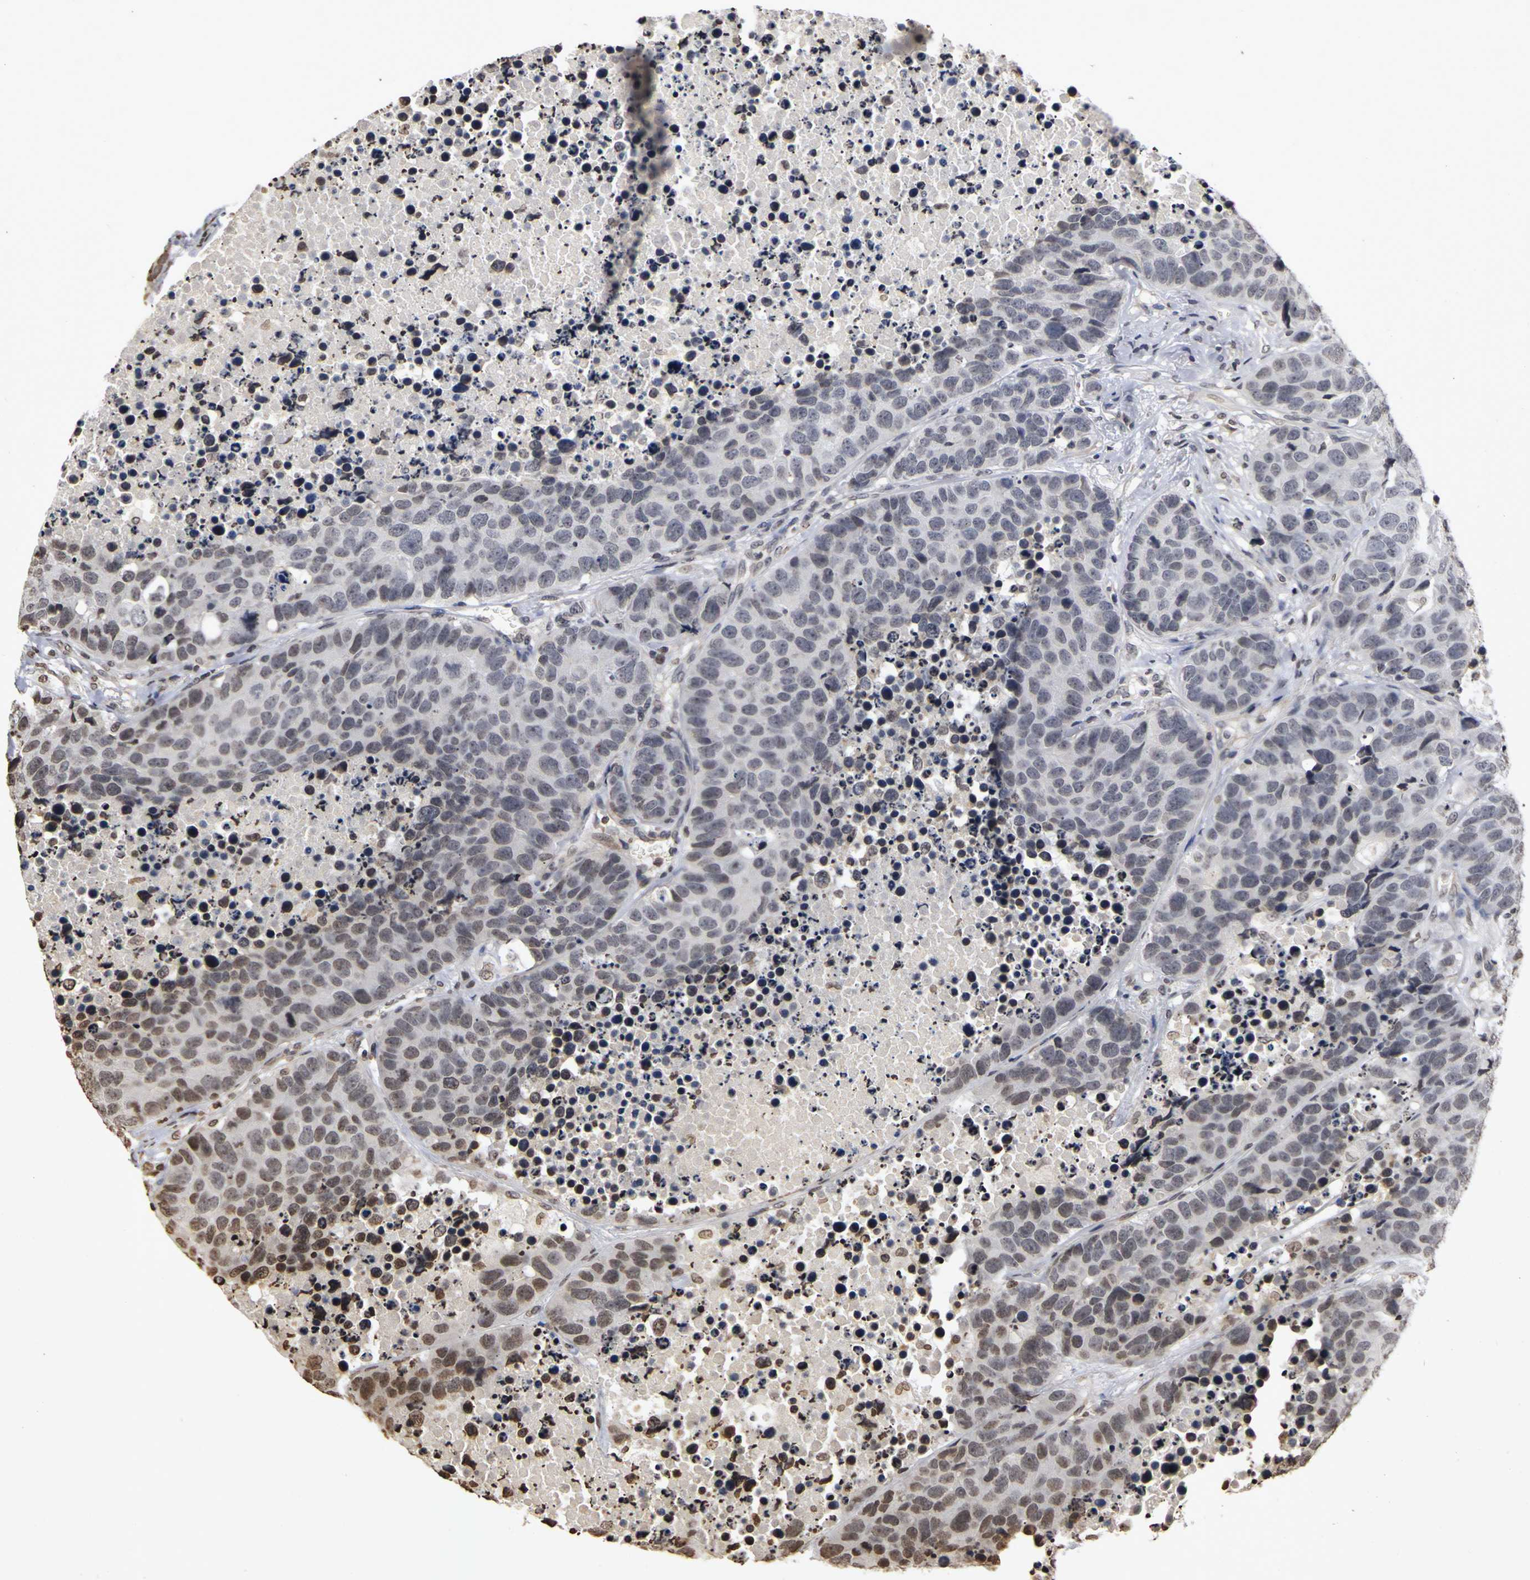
{"staining": {"intensity": "weak", "quantity": "25%-75%", "location": "nuclear"}, "tissue": "carcinoid", "cell_type": "Tumor cells", "image_type": "cancer", "snomed": [{"axis": "morphology", "description": "Carcinoid, malignant, NOS"}, {"axis": "topography", "description": "Lung"}], "caption": "Carcinoid (malignant) stained with a protein marker demonstrates weak staining in tumor cells.", "gene": "ERCC2", "patient": {"sex": "male", "age": 60}}